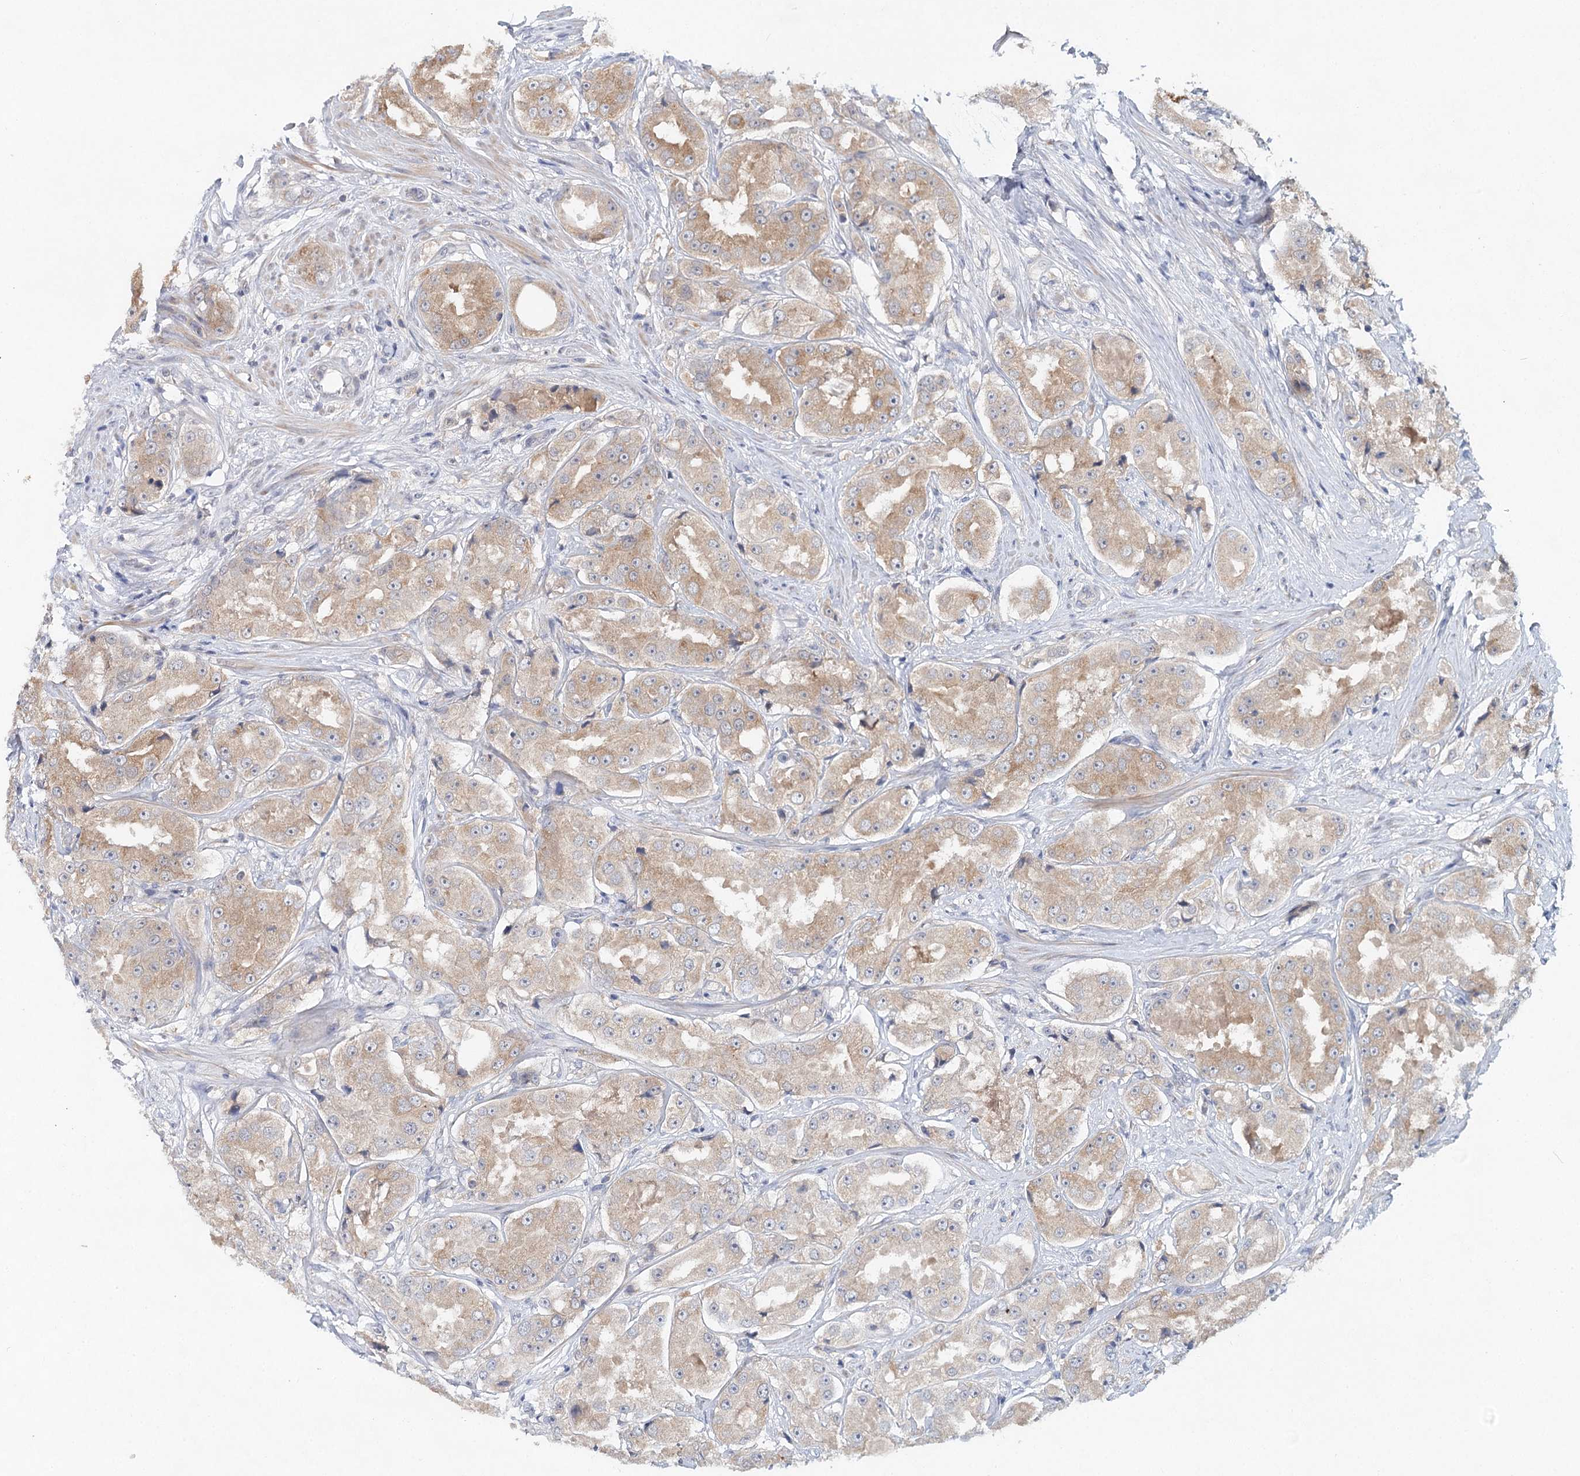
{"staining": {"intensity": "moderate", "quantity": "25%-75%", "location": "cytoplasmic/membranous"}, "tissue": "prostate cancer", "cell_type": "Tumor cells", "image_type": "cancer", "snomed": [{"axis": "morphology", "description": "Adenocarcinoma, High grade"}, {"axis": "topography", "description": "Prostate"}], "caption": "A brown stain highlights moderate cytoplasmic/membranous expression of a protein in high-grade adenocarcinoma (prostate) tumor cells.", "gene": "BLTP1", "patient": {"sex": "male", "age": 73}}